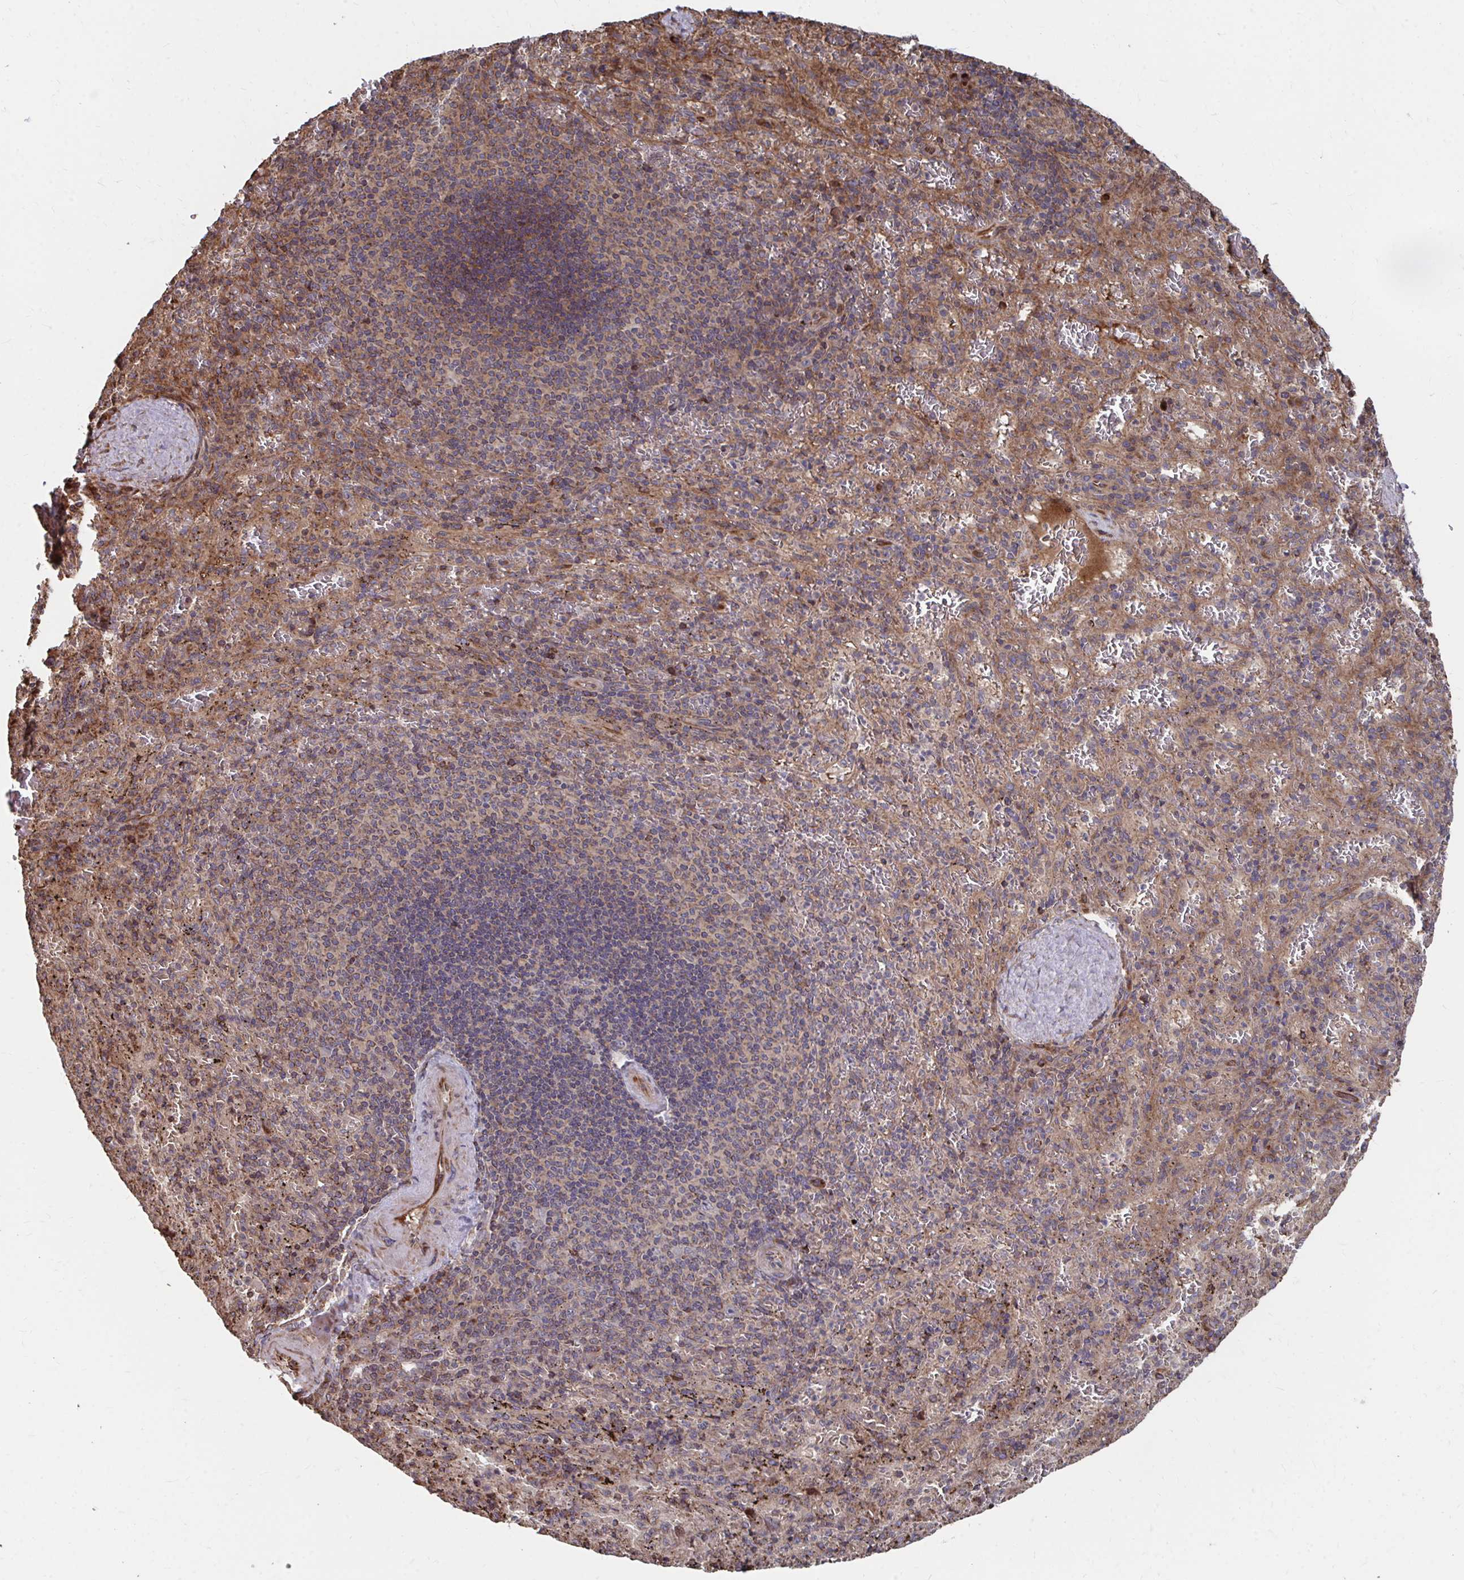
{"staining": {"intensity": "moderate", "quantity": "<25%", "location": "cytoplasmic/membranous"}, "tissue": "spleen", "cell_type": "Cells in red pulp", "image_type": "normal", "snomed": [{"axis": "morphology", "description": "Normal tissue, NOS"}, {"axis": "topography", "description": "Spleen"}], "caption": "Immunohistochemical staining of normal human spleen demonstrates moderate cytoplasmic/membranous protein expression in about <25% of cells in red pulp.", "gene": "FAM89A", "patient": {"sex": "male", "age": 57}}